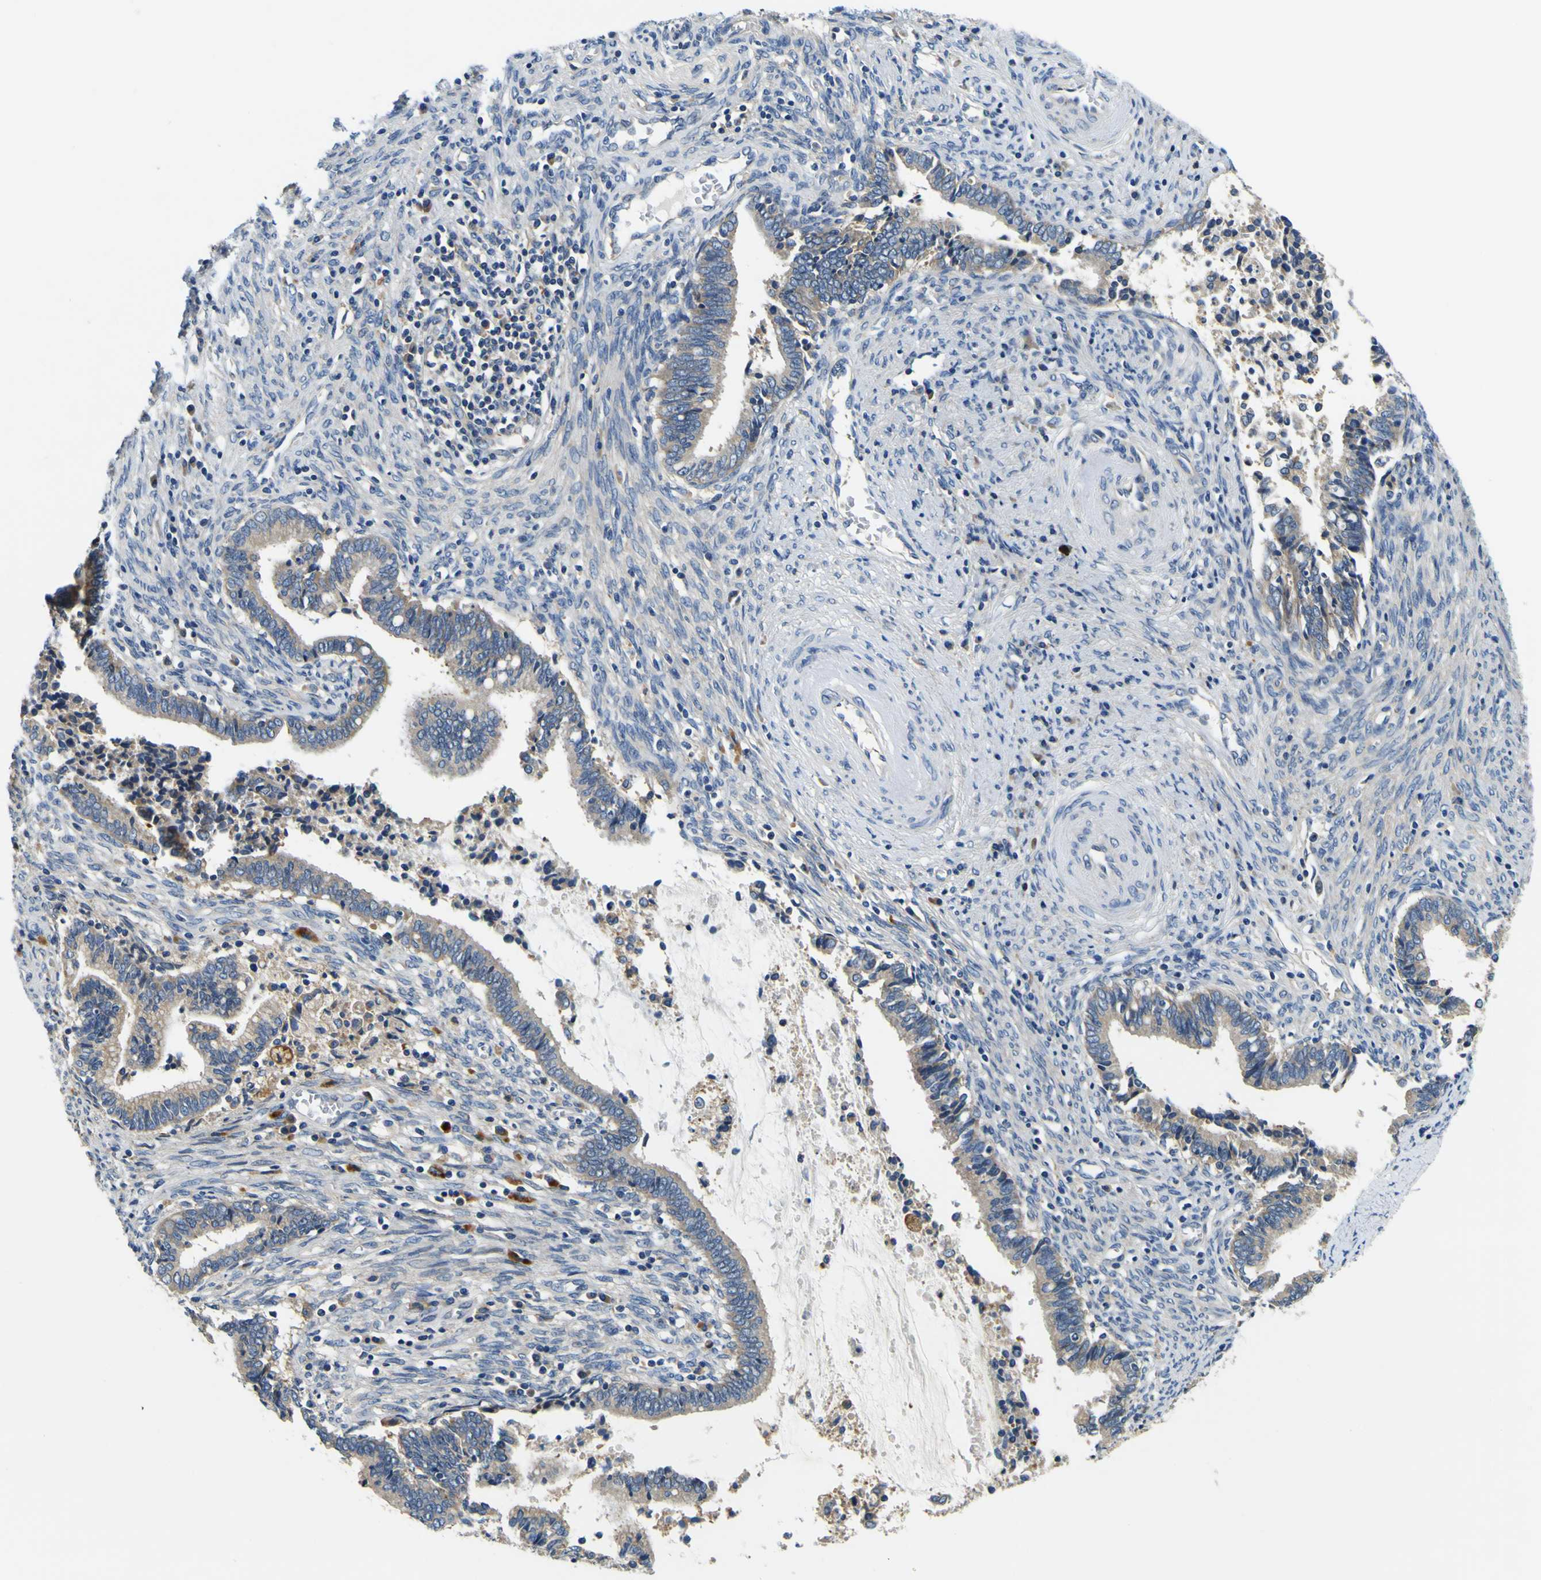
{"staining": {"intensity": "weak", "quantity": "25%-75%", "location": "cytoplasmic/membranous"}, "tissue": "cervical cancer", "cell_type": "Tumor cells", "image_type": "cancer", "snomed": [{"axis": "morphology", "description": "Adenocarcinoma, NOS"}, {"axis": "topography", "description": "Cervix"}], "caption": "This is a photomicrograph of immunohistochemistry staining of cervical cancer, which shows weak positivity in the cytoplasmic/membranous of tumor cells.", "gene": "CLSTN1", "patient": {"sex": "female", "age": 44}}